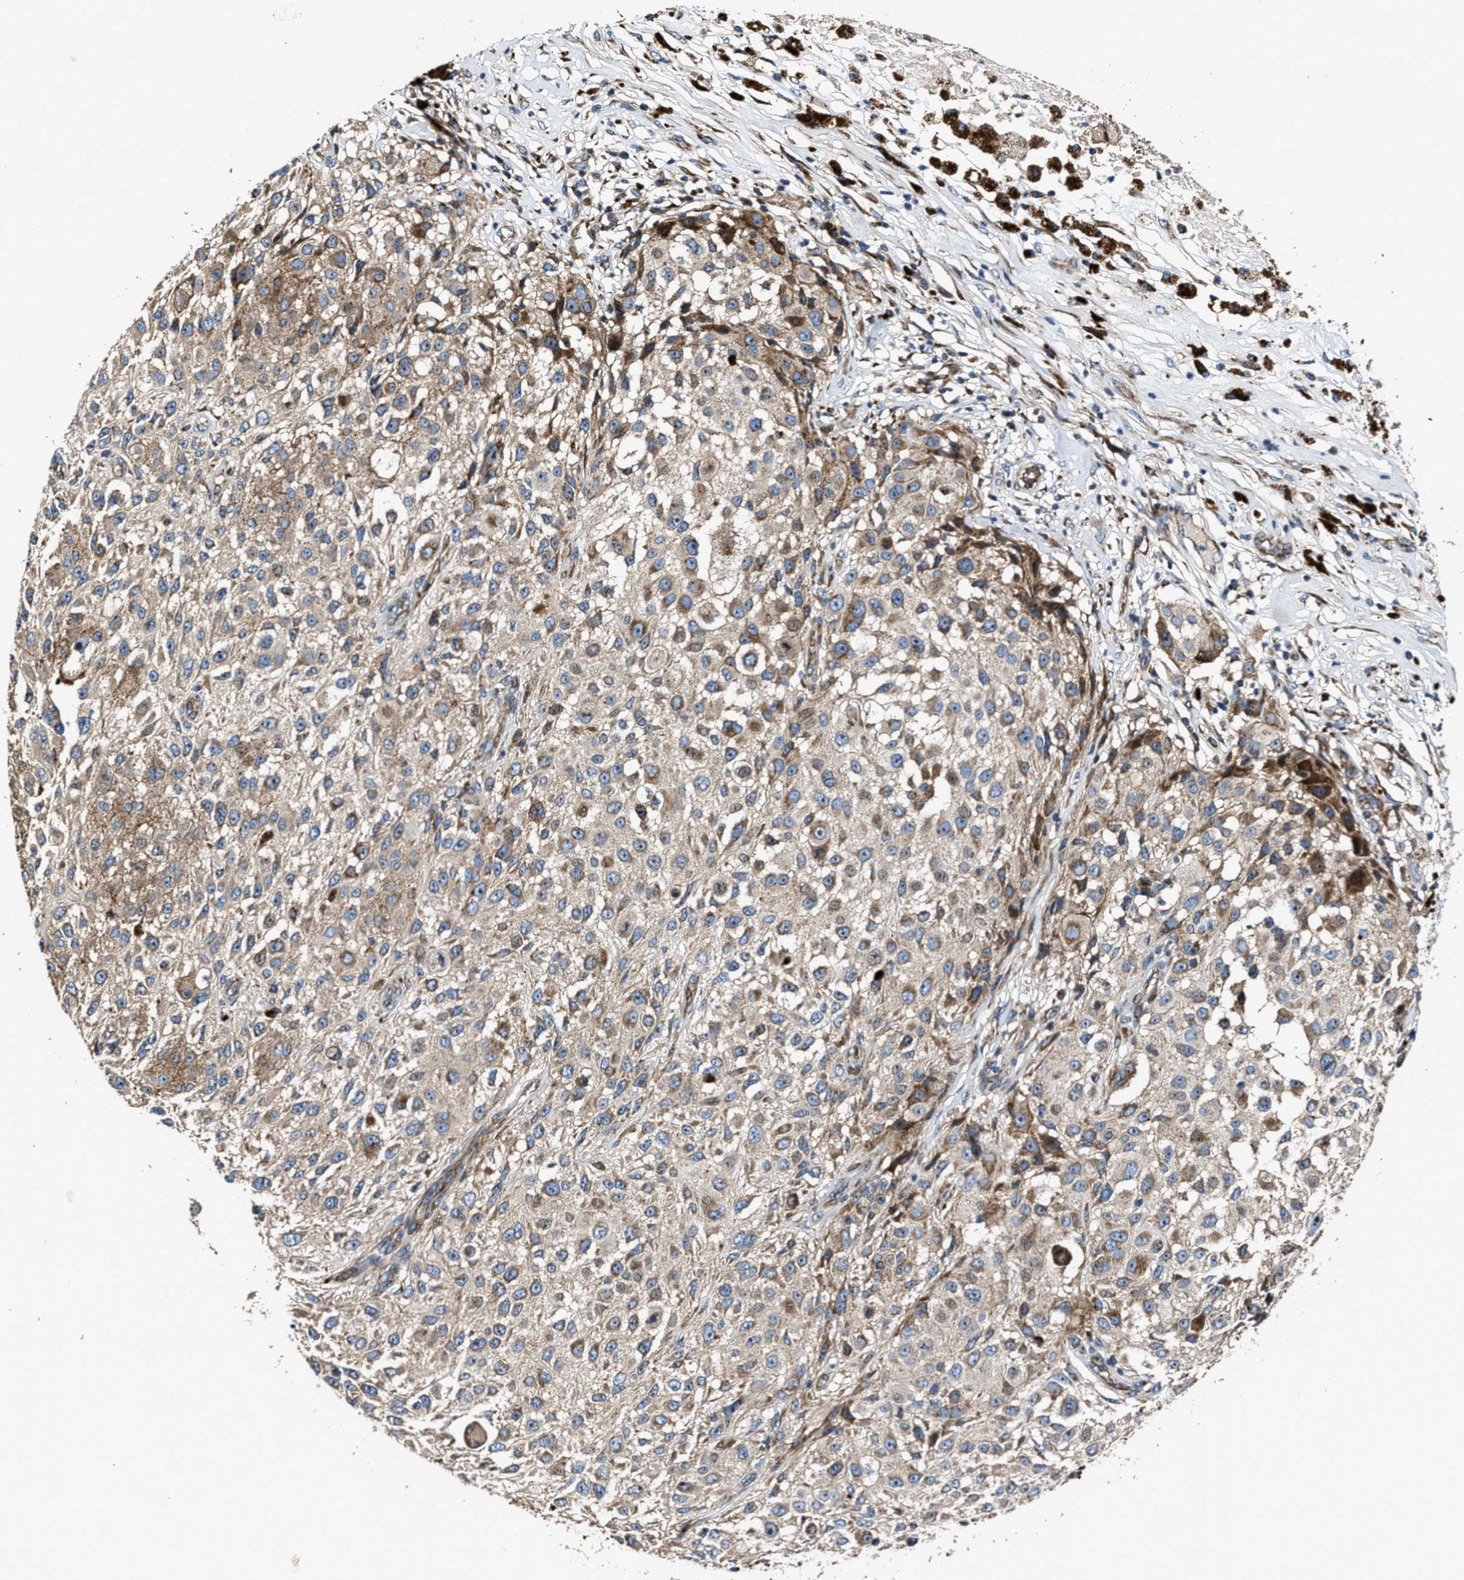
{"staining": {"intensity": "weak", "quantity": ">75%", "location": "cytoplasmic/membranous"}, "tissue": "melanoma", "cell_type": "Tumor cells", "image_type": "cancer", "snomed": [{"axis": "morphology", "description": "Necrosis, NOS"}, {"axis": "morphology", "description": "Malignant melanoma, NOS"}, {"axis": "topography", "description": "Skin"}], "caption": "Protein staining by immunohistochemistry (IHC) exhibits weak cytoplasmic/membranous positivity in about >75% of tumor cells in malignant melanoma.", "gene": "PTAR1", "patient": {"sex": "female", "age": 87}}